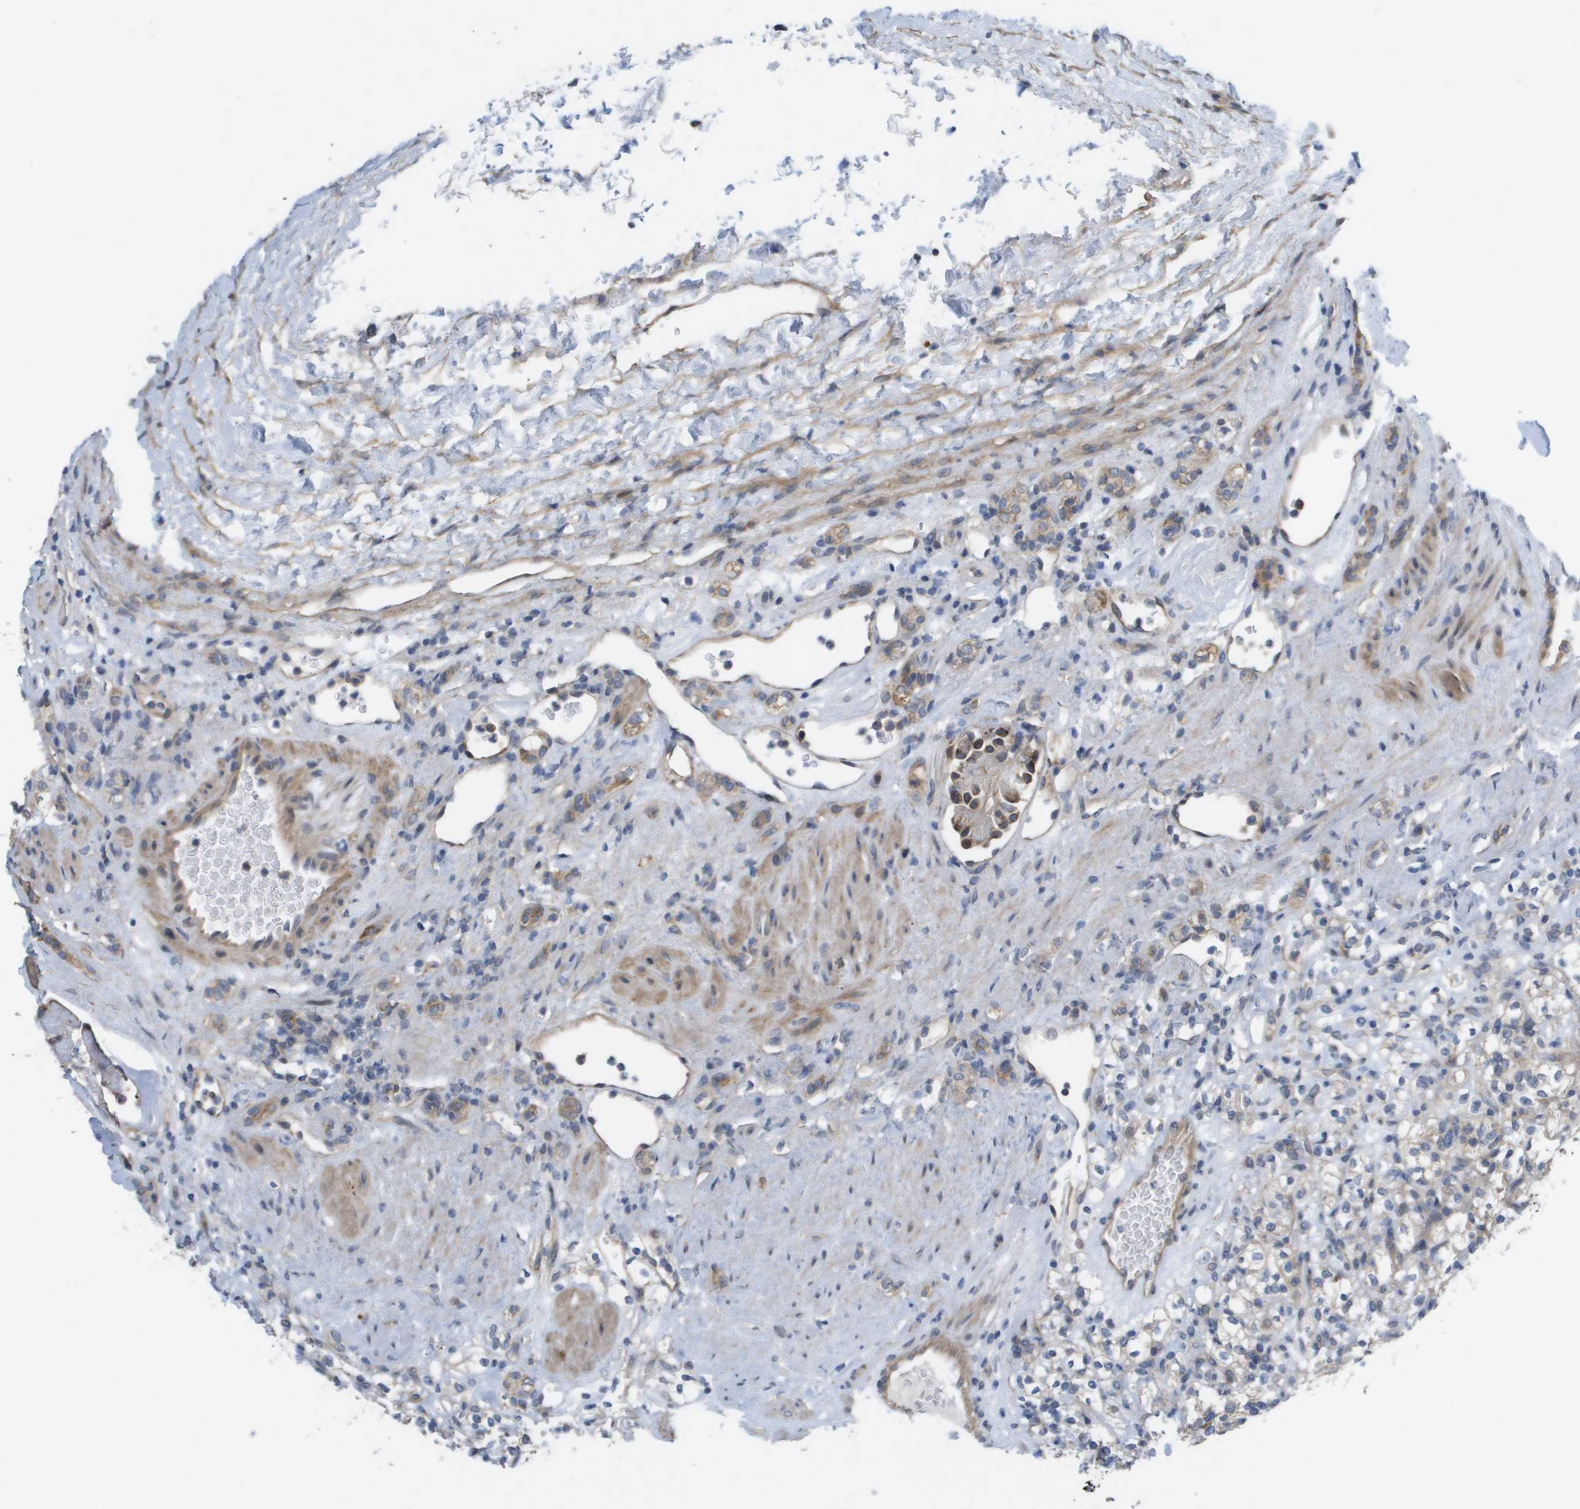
{"staining": {"intensity": "weak", "quantity": "25%-75%", "location": "cytoplasmic/membranous"}, "tissue": "renal cancer", "cell_type": "Tumor cells", "image_type": "cancer", "snomed": [{"axis": "morphology", "description": "Normal tissue, NOS"}, {"axis": "morphology", "description": "Adenocarcinoma, NOS"}, {"axis": "topography", "description": "Kidney"}], "caption": "Renal cancer (adenocarcinoma) stained with immunohistochemistry demonstrates weak cytoplasmic/membranous expression in approximately 25%-75% of tumor cells.", "gene": "MTARC2", "patient": {"sex": "female", "age": 72}}